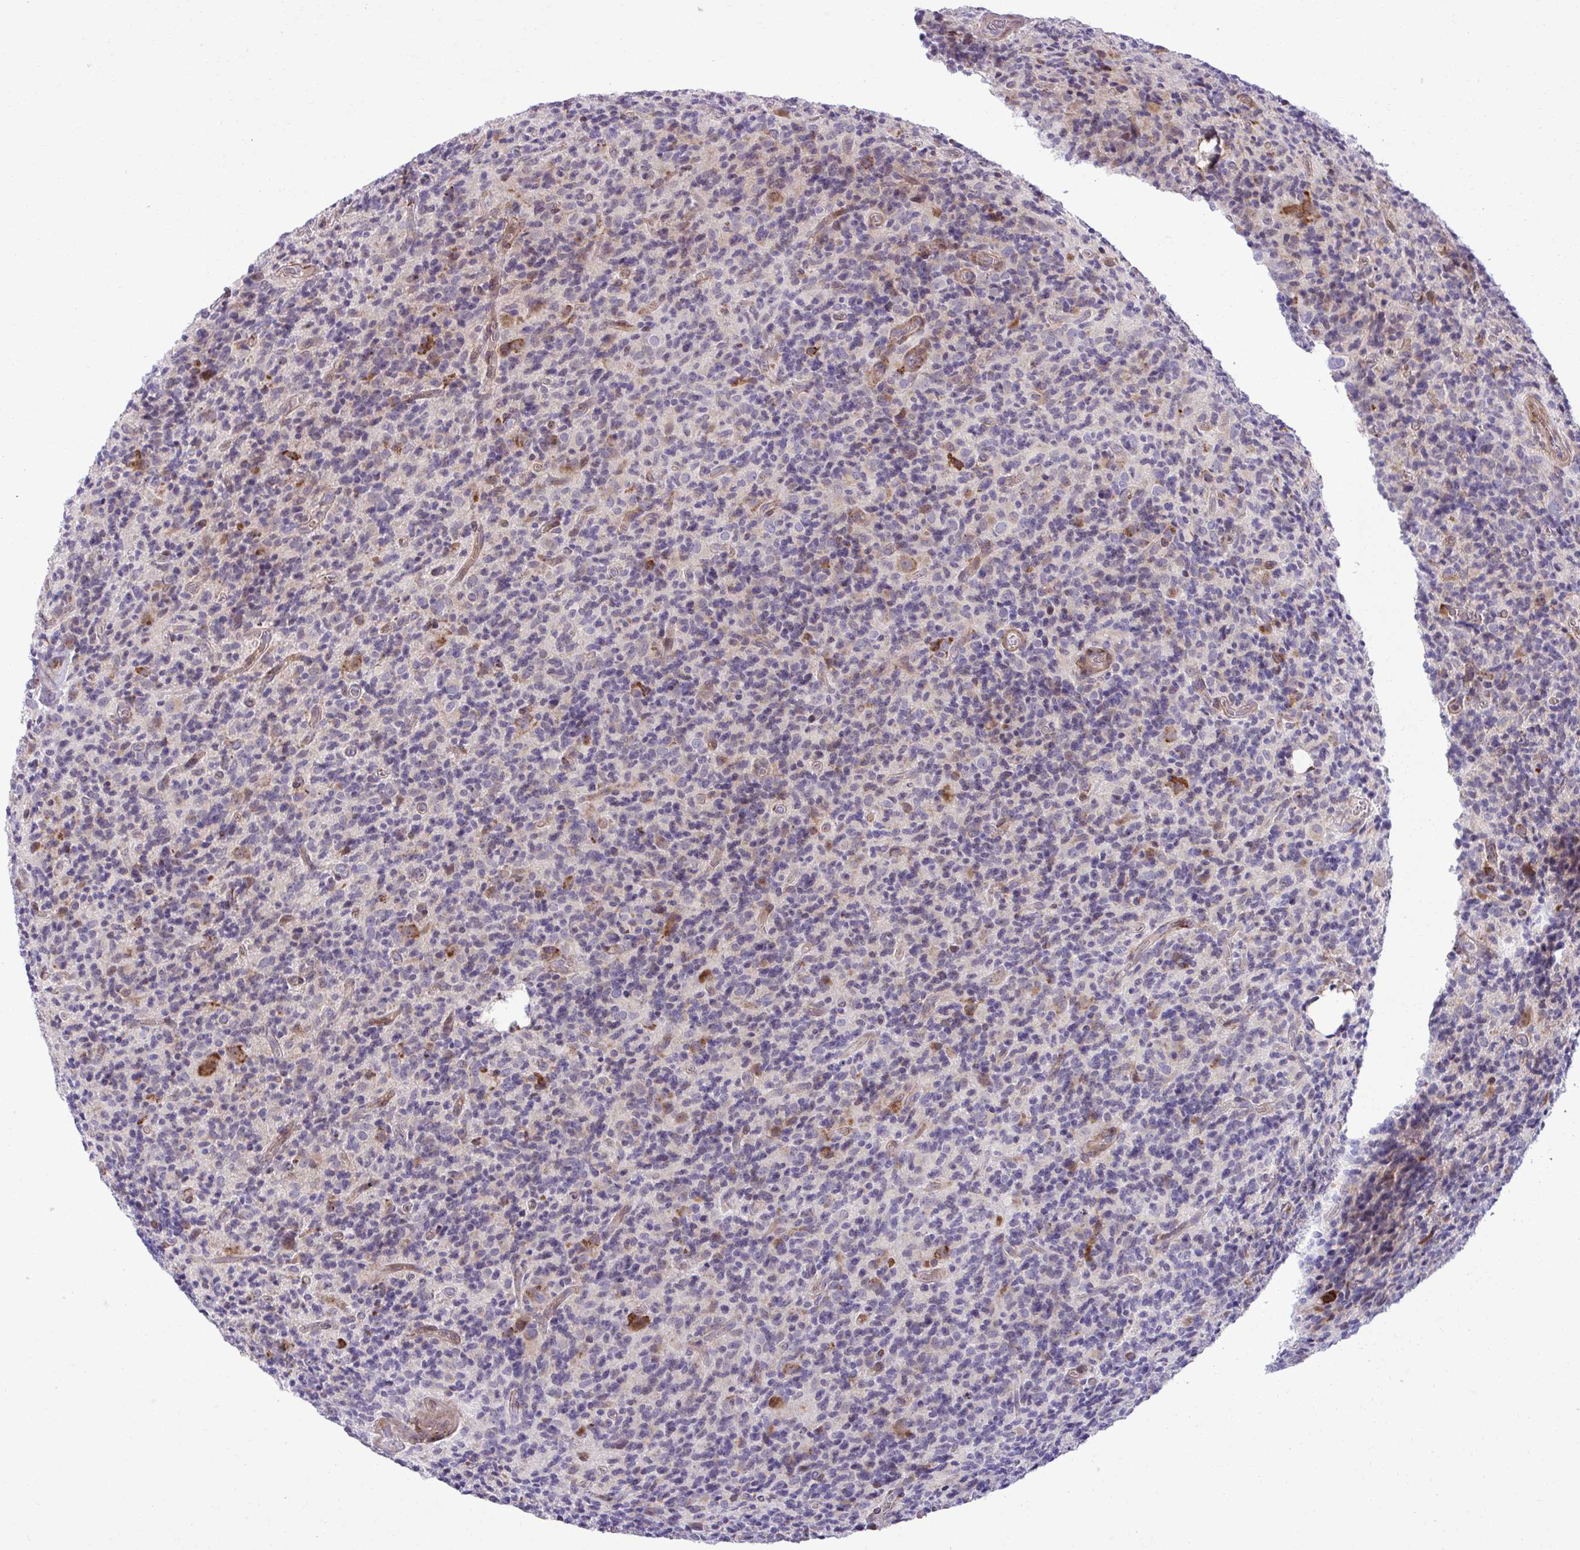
{"staining": {"intensity": "negative", "quantity": "none", "location": "none"}, "tissue": "glioma", "cell_type": "Tumor cells", "image_type": "cancer", "snomed": [{"axis": "morphology", "description": "Glioma, malignant, High grade"}, {"axis": "topography", "description": "Brain"}], "caption": "A micrograph of human high-grade glioma (malignant) is negative for staining in tumor cells.", "gene": "LIMS1", "patient": {"sex": "male", "age": 76}}